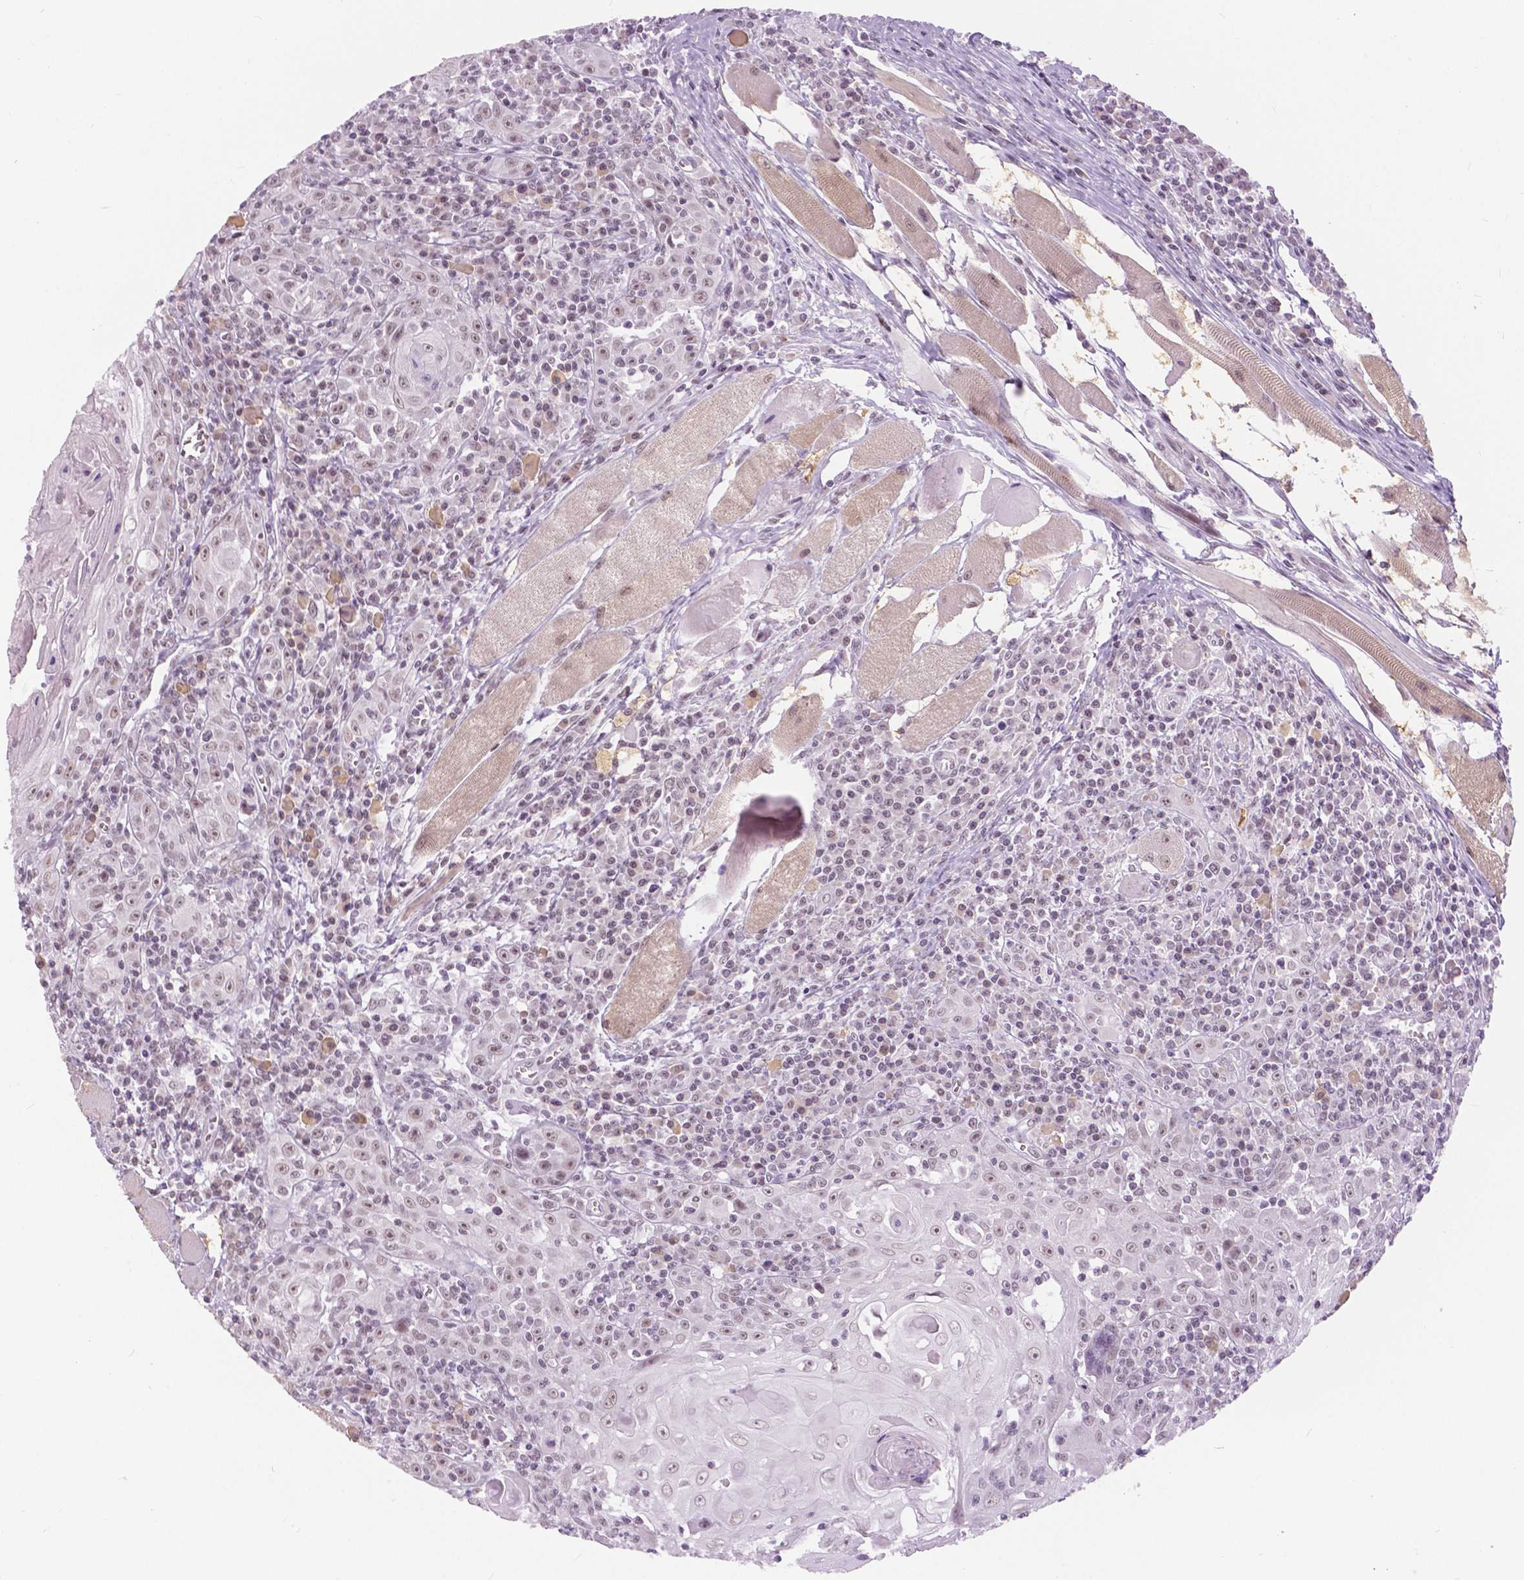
{"staining": {"intensity": "weak", "quantity": "25%-75%", "location": "nuclear"}, "tissue": "head and neck cancer", "cell_type": "Tumor cells", "image_type": "cancer", "snomed": [{"axis": "morphology", "description": "Squamous cell carcinoma, NOS"}, {"axis": "topography", "description": "Head-Neck"}], "caption": "This image demonstrates immunohistochemistry (IHC) staining of squamous cell carcinoma (head and neck), with low weak nuclear positivity in approximately 25%-75% of tumor cells.", "gene": "MYOM1", "patient": {"sex": "male", "age": 52}}